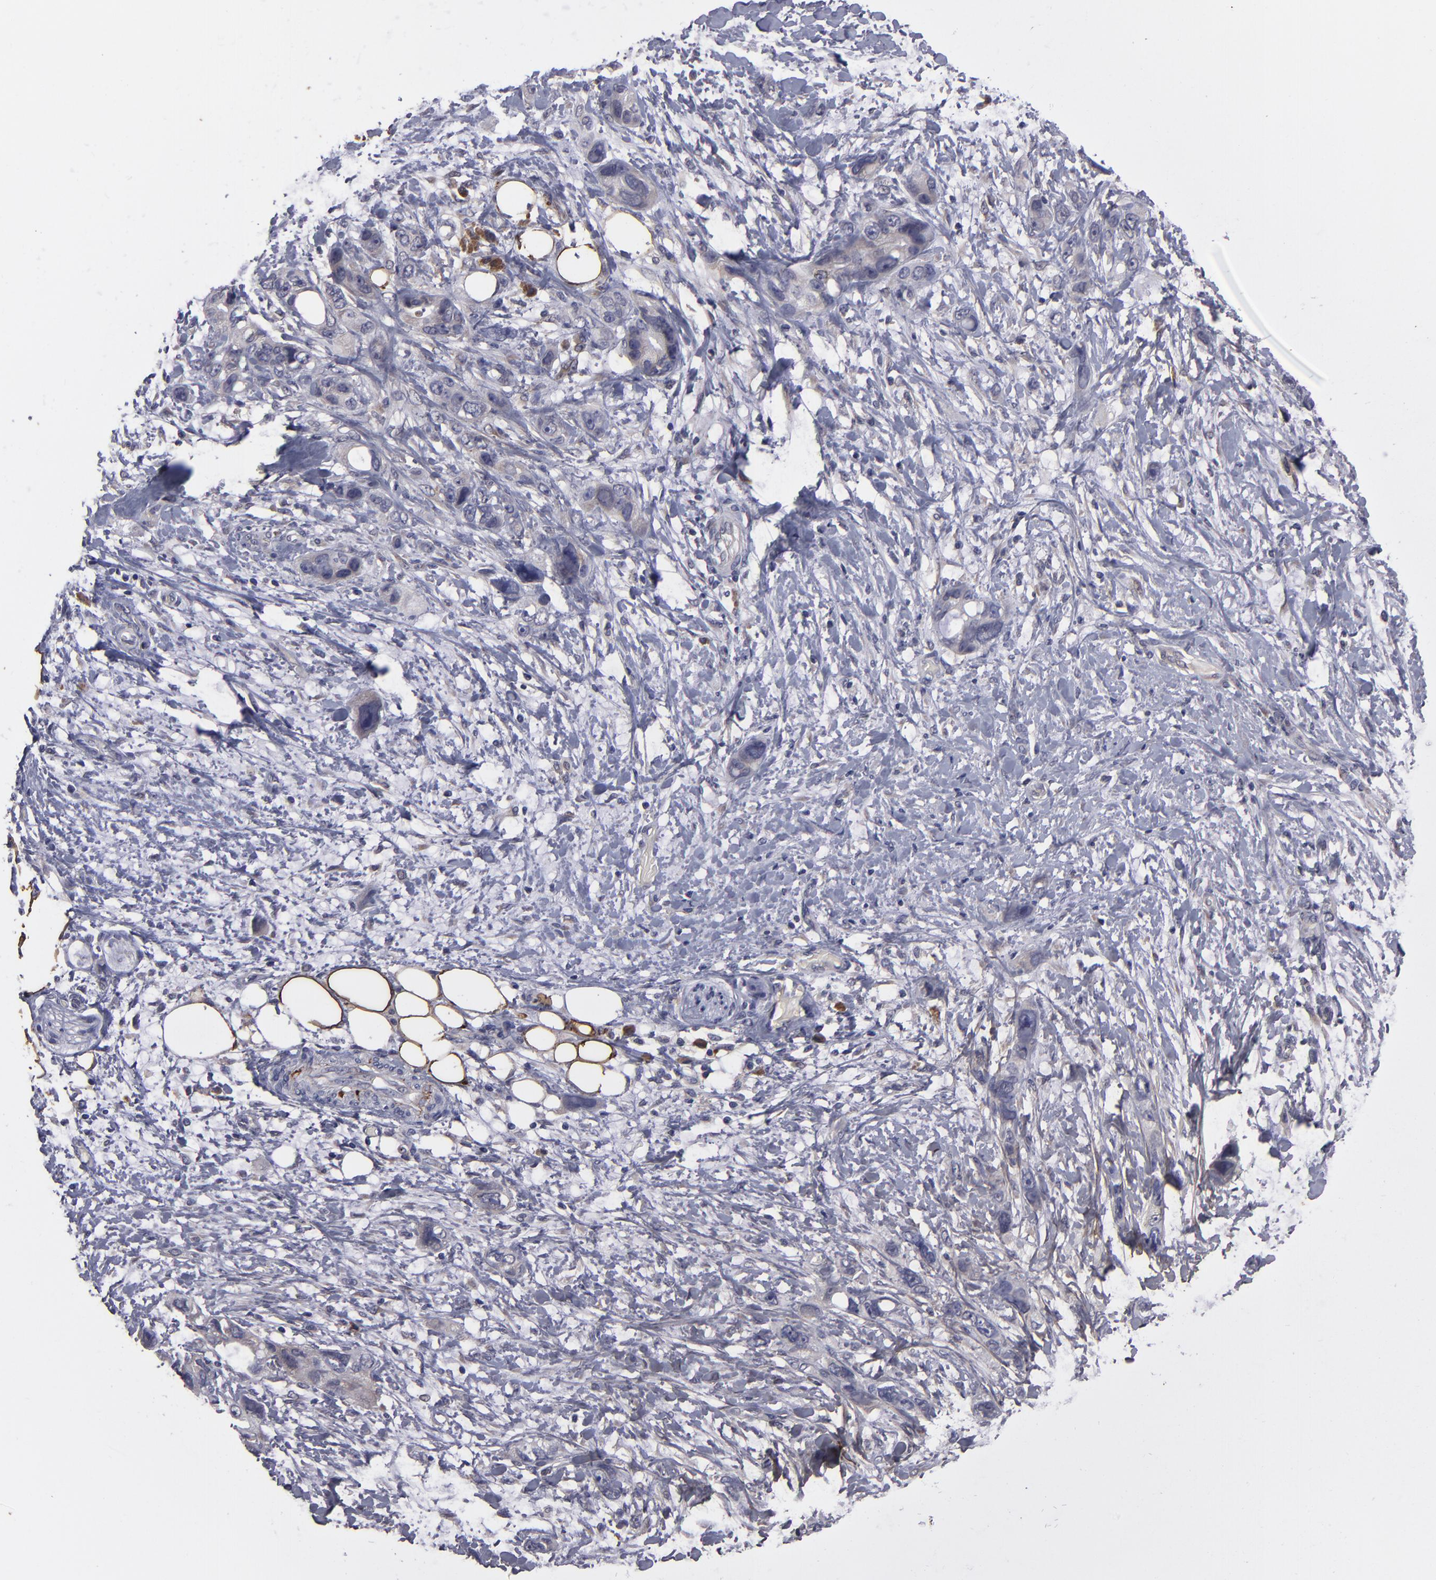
{"staining": {"intensity": "weak", "quantity": "<25%", "location": "cytoplasmic/membranous"}, "tissue": "stomach cancer", "cell_type": "Tumor cells", "image_type": "cancer", "snomed": [{"axis": "morphology", "description": "Adenocarcinoma, NOS"}, {"axis": "topography", "description": "Stomach, upper"}], "caption": "Tumor cells are negative for protein expression in human stomach cancer (adenocarcinoma). (Stains: DAB (3,3'-diaminobenzidine) immunohistochemistry (IHC) with hematoxylin counter stain, Microscopy: brightfield microscopy at high magnification).", "gene": "IL12A", "patient": {"sex": "male", "age": 47}}